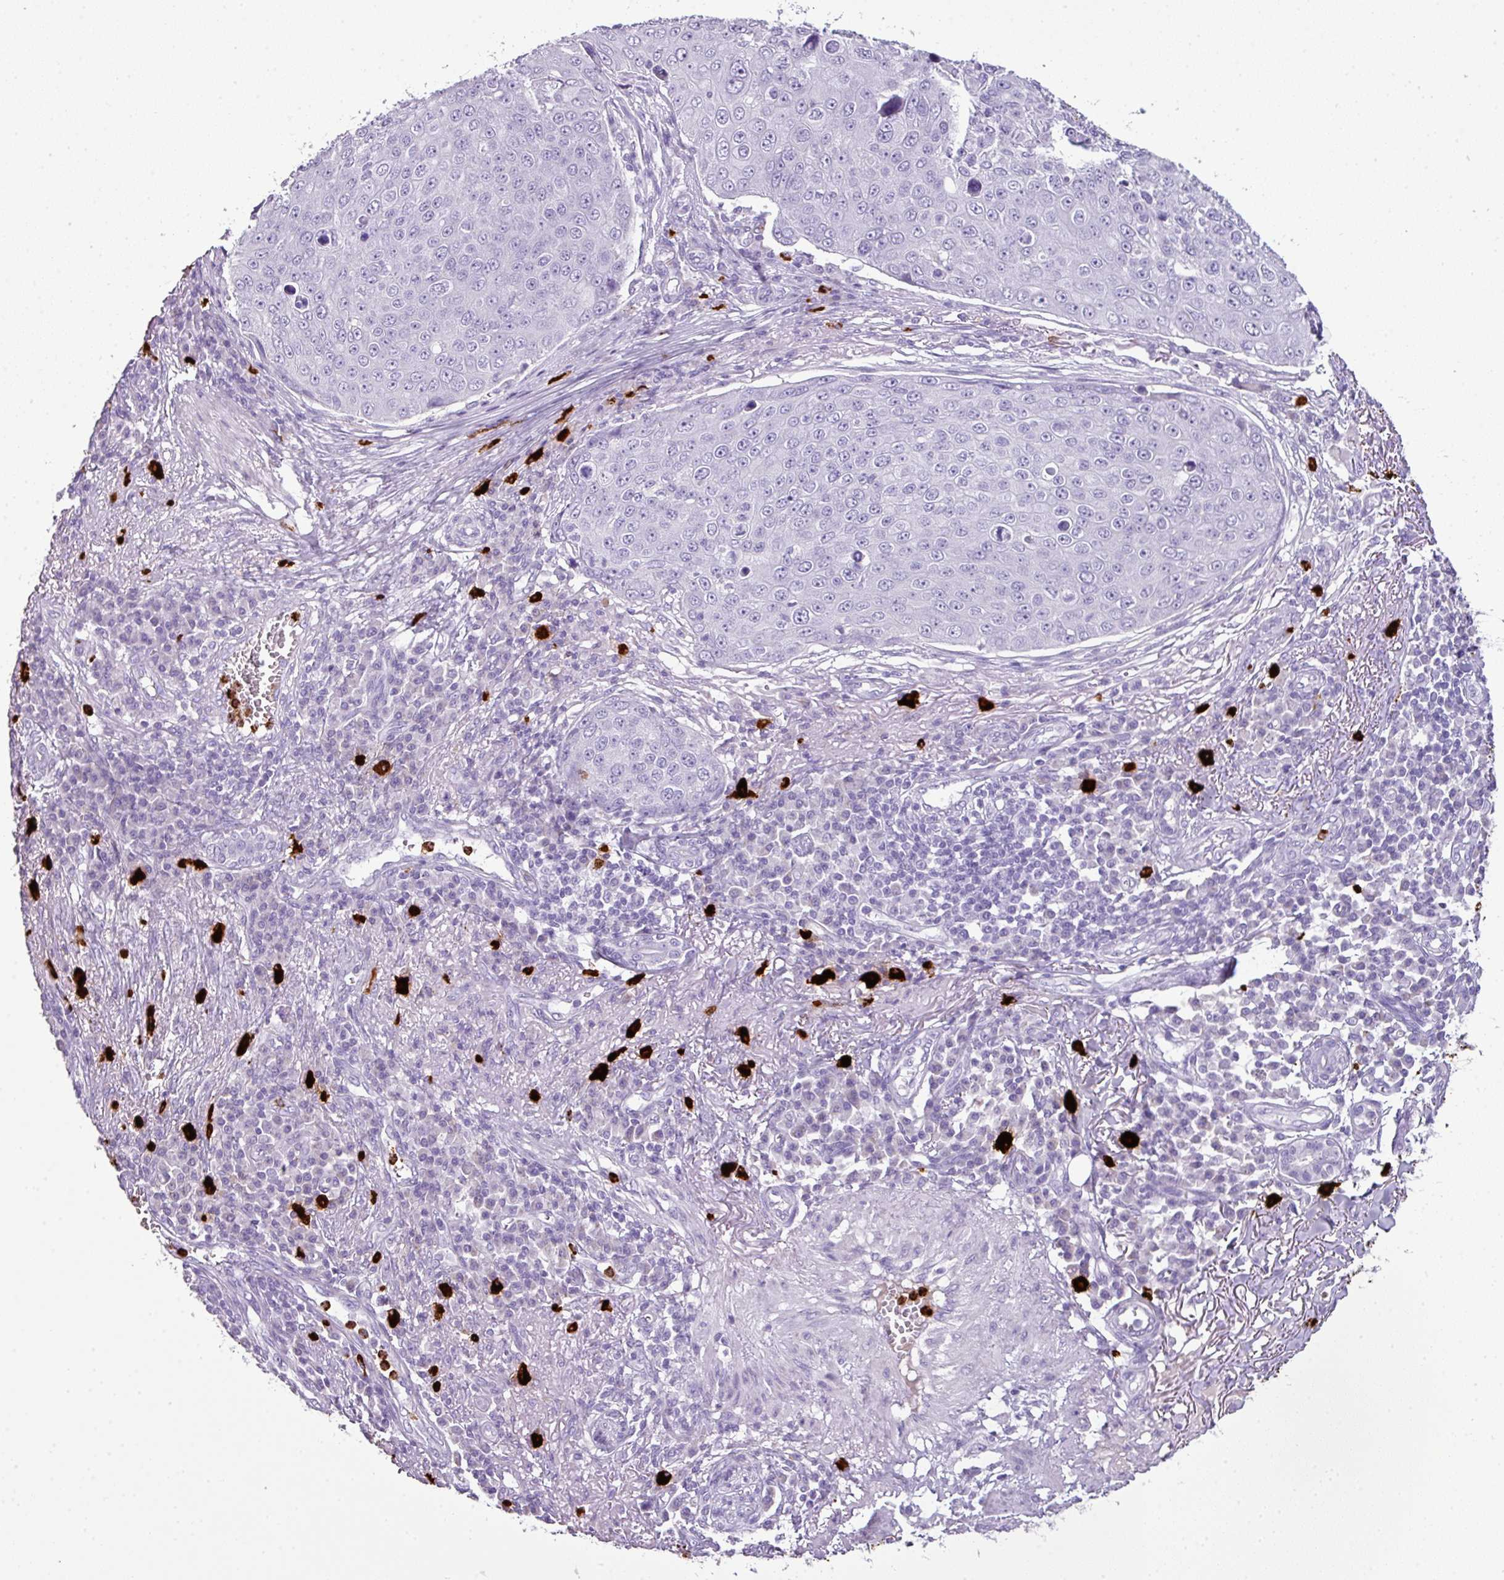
{"staining": {"intensity": "negative", "quantity": "none", "location": "none"}, "tissue": "skin cancer", "cell_type": "Tumor cells", "image_type": "cancer", "snomed": [{"axis": "morphology", "description": "Squamous cell carcinoma, NOS"}, {"axis": "topography", "description": "Skin"}], "caption": "Histopathology image shows no significant protein expression in tumor cells of skin squamous cell carcinoma. Nuclei are stained in blue.", "gene": "CTSG", "patient": {"sex": "male", "age": 71}}